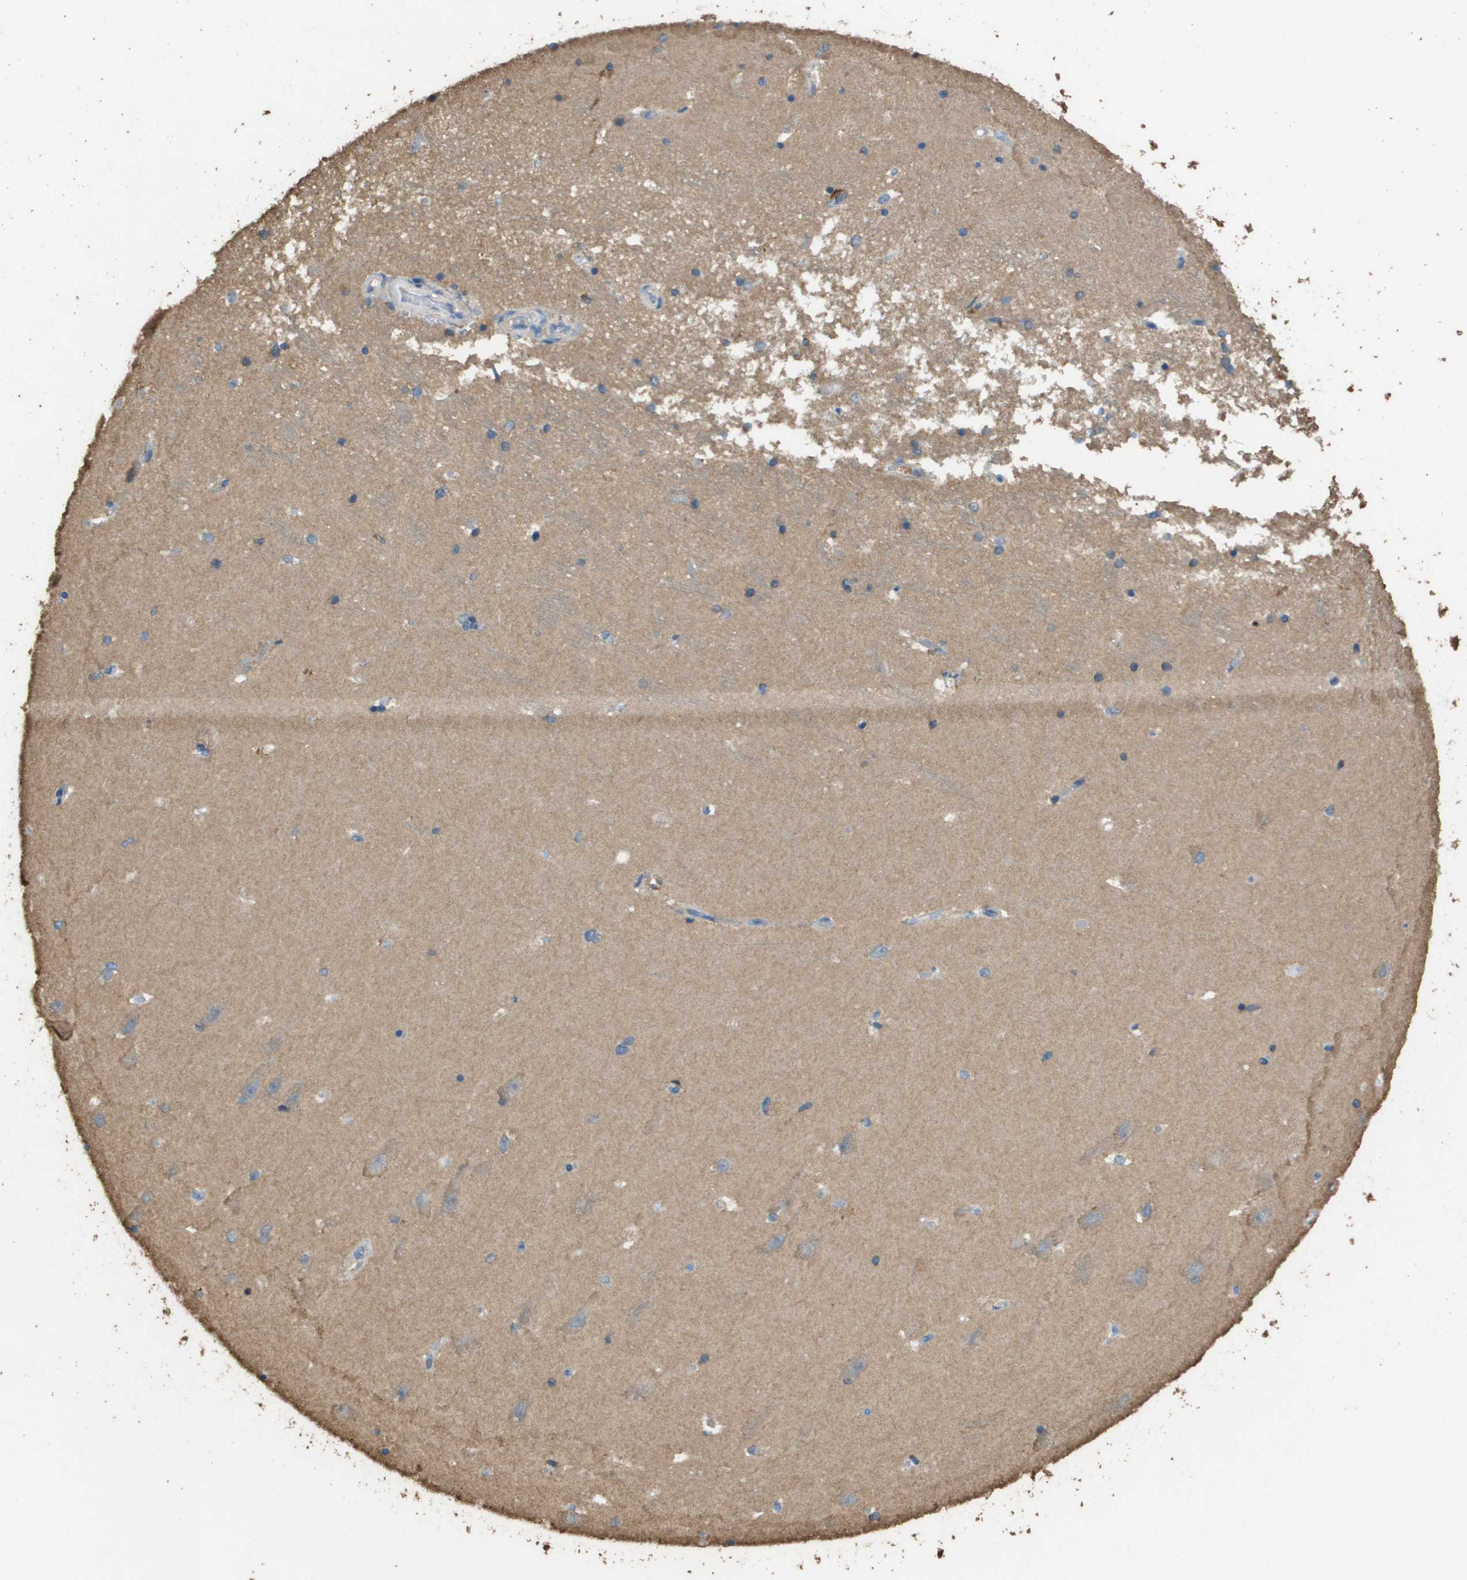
{"staining": {"intensity": "weak", "quantity": "25%-75%", "location": "cytoplasmic/membranous"}, "tissue": "hippocampus", "cell_type": "Glial cells", "image_type": "normal", "snomed": [{"axis": "morphology", "description": "Normal tissue, NOS"}, {"axis": "topography", "description": "Hippocampus"}], "caption": "Immunohistochemistry micrograph of benign hippocampus stained for a protein (brown), which exhibits low levels of weak cytoplasmic/membranous positivity in about 25%-75% of glial cells.", "gene": "MS4A7", "patient": {"sex": "male", "age": 45}}